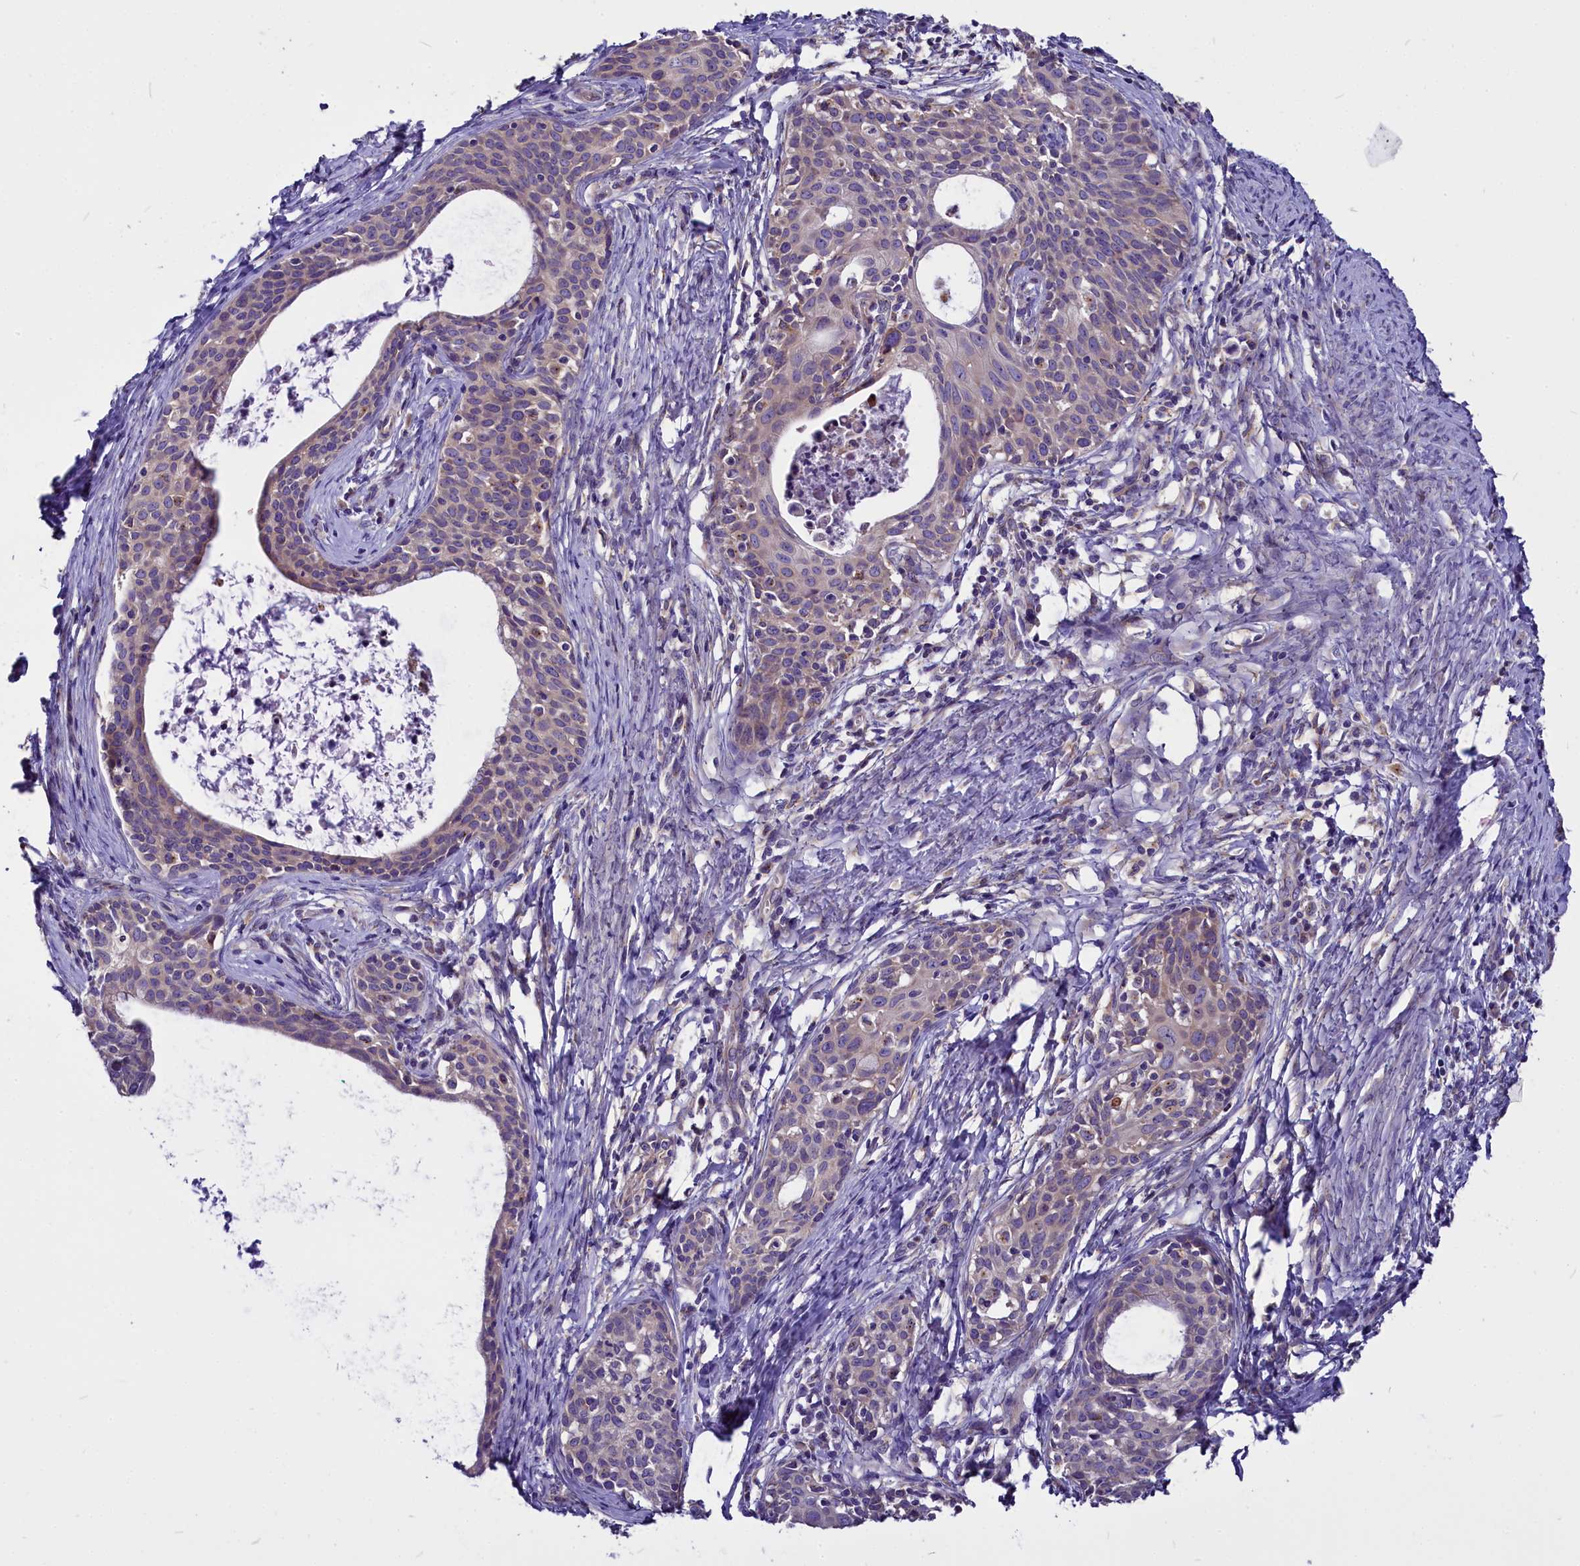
{"staining": {"intensity": "weak", "quantity": "<25%", "location": "cytoplasmic/membranous"}, "tissue": "cervical cancer", "cell_type": "Tumor cells", "image_type": "cancer", "snomed": [{"axis": "morphology", "description": "Squamous cell carcinoma, NOS"}, {"axis": "topography", "description": "Cervix"}], "caption": "Cervical cancer was stained to show a protein in brown. There is no significant expression in tumor cells. (Brightfield microscopy of DAB (3,3'-diaminobenzidine) immunohistochemistry (IHC) at high magnification).", "gene": "CEP170", "patient": {"sex": "female", "age": 52}}